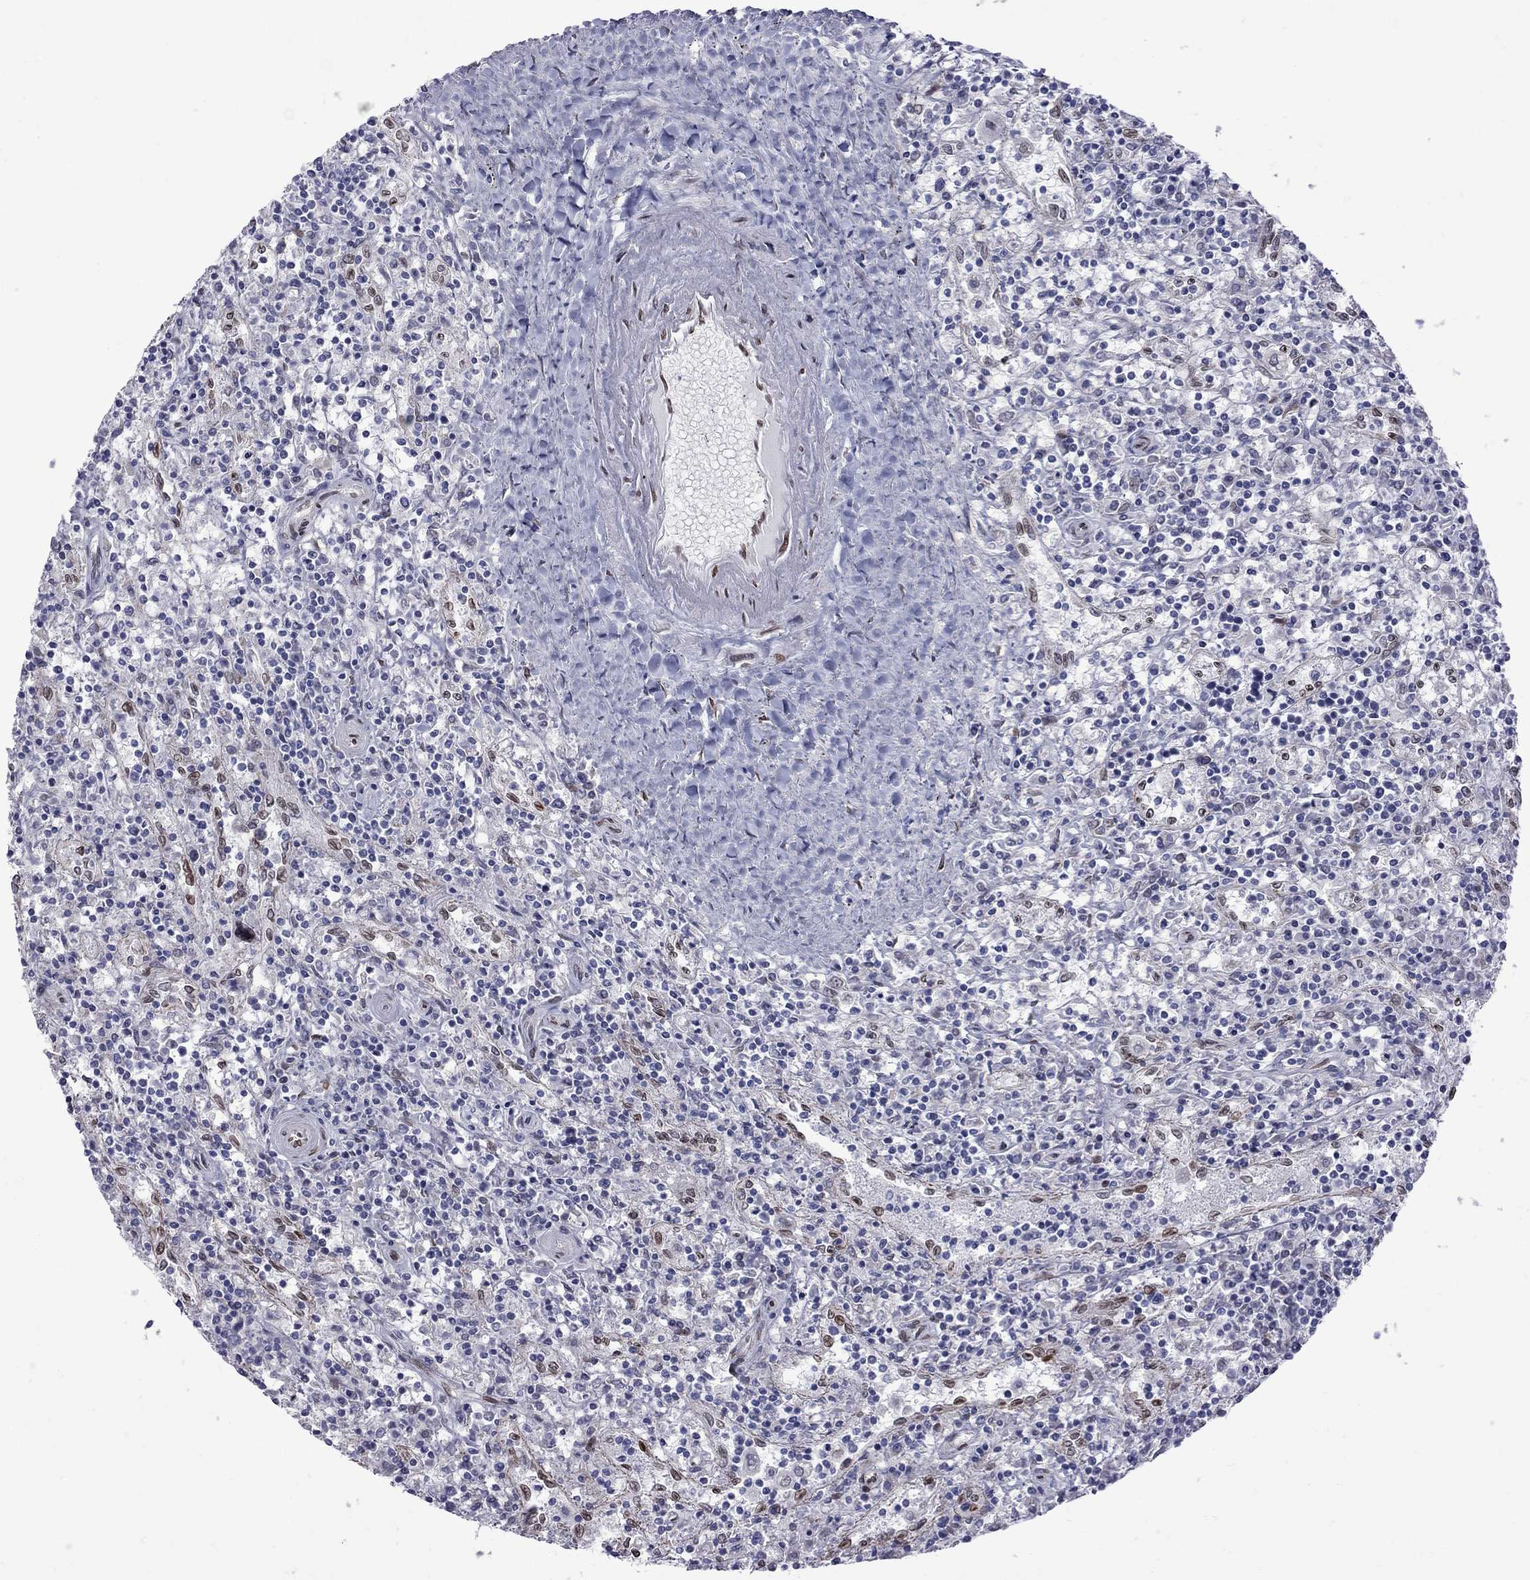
{"staining": {"intensity": "negative", "quantity": "none", "location": "none"}, "tissue": "lymphoma", "cell_type": "Tumor cells", "image_type": "cancer", "snomed": [{"axis": "morphology", "description": "Malignant lymphoma, non-Hodgkin's type, Low grade"}, {"axis": "topography", "description": "Spleen"}], "caption": "Immunohistochemistry (IHC) photomicrograph of neoplastic tissue: human lymphoma stained with DAB demonstrates no significant protein expression in tumor cells. The staining is performed using DAB (3,3'-diaminobenzidine) brown chromogen with nuclei counter-stained in using hematoxylin.", "gene": "CLTCL1", "patient": {"sex": "male", "age": 62}}